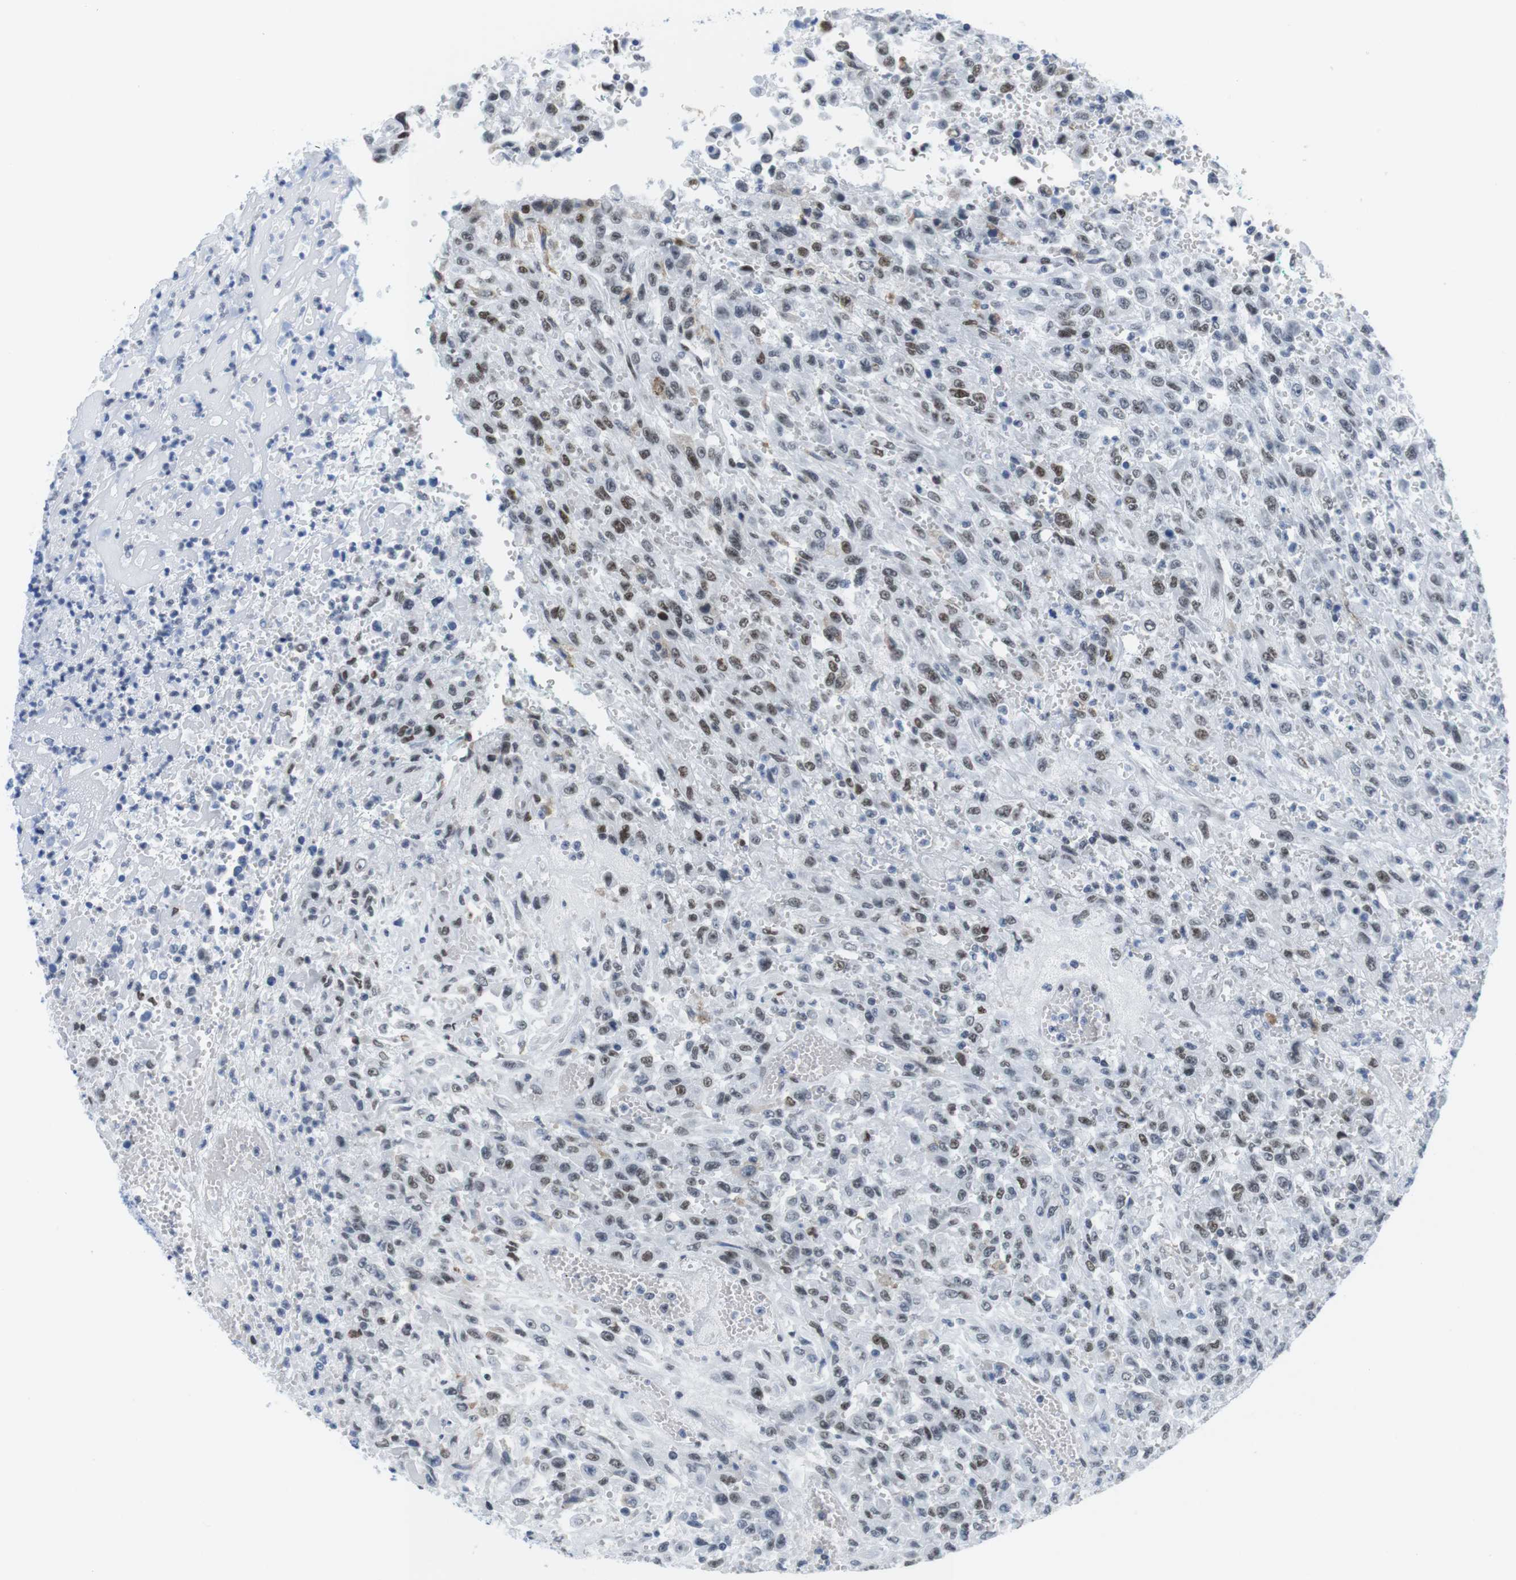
{"staining": {"intensity": "moderate", "quantity": "25%-75%", "location": "nuclear"}, "tissue": "urothelial cancer", "cell_type": "Tumor cells", "image_type": "cancer", "snomed": [{"axis": "morphology", "description": "Urothelial carcinoma, High grade"}, {"axis": "topography", "description": "Urinary bladder"}], "caption": "Urothelial cancer stained with DAB IHC exhibits medium levels of moderate nuclear positivity in approximately 25%-75% of tumor cells. The staining was performed using DAB, with brown indicating positive protein expression. Nuclei are stained blue with hematoxylin.", "gene": "IFI16", "patient": {"sex": "male", "age": 46}}